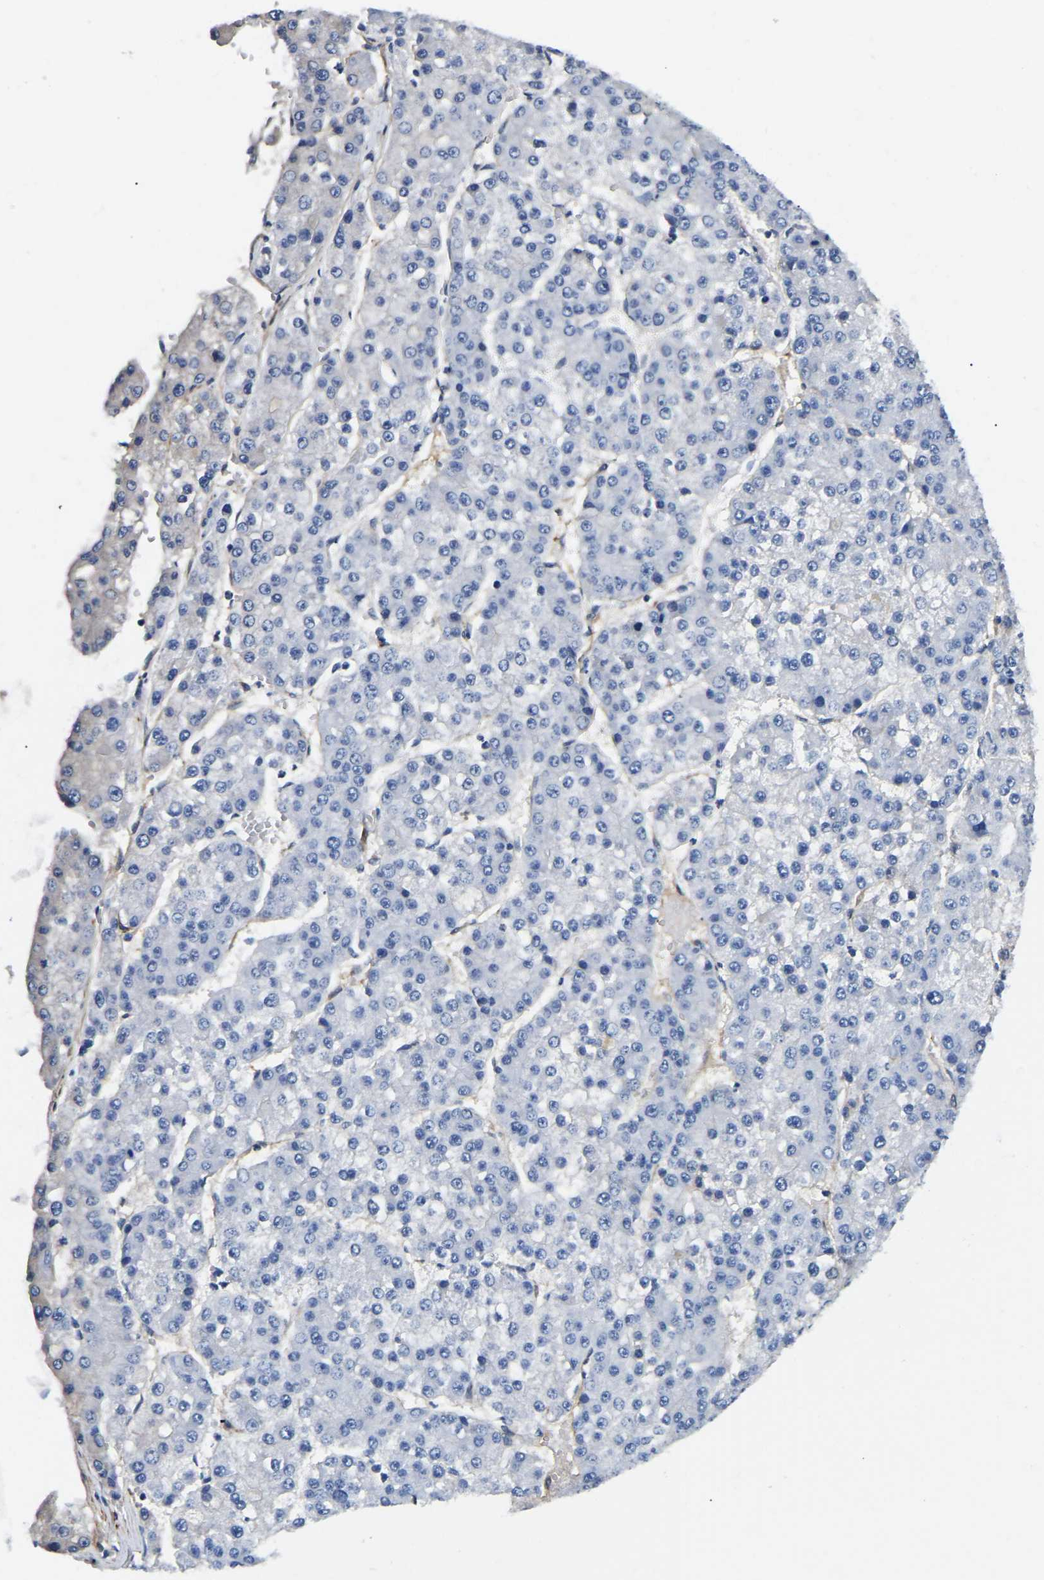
{"staining": {"intensity": "negative", "quantity": "none", "location": "none"}, "tissue": "liver cancer", "cell_type": "Tumor cells", "image_type": "cancer", "snomed": [{"axis": "morphology", "description": "Carcinoma, Hepatocellular, NOS"}, {"axis": "topography", "description": "Liver"}], "caption": "This micrograph is of liver cancer (hepatocellular carcinoma) stained with IHC to label a protein in brown with the nuclei are counter-stained blue. There is no positivity in tumor cells.", "gene": "DUSP8", "patient": {"sex": "female", "age": 73}}